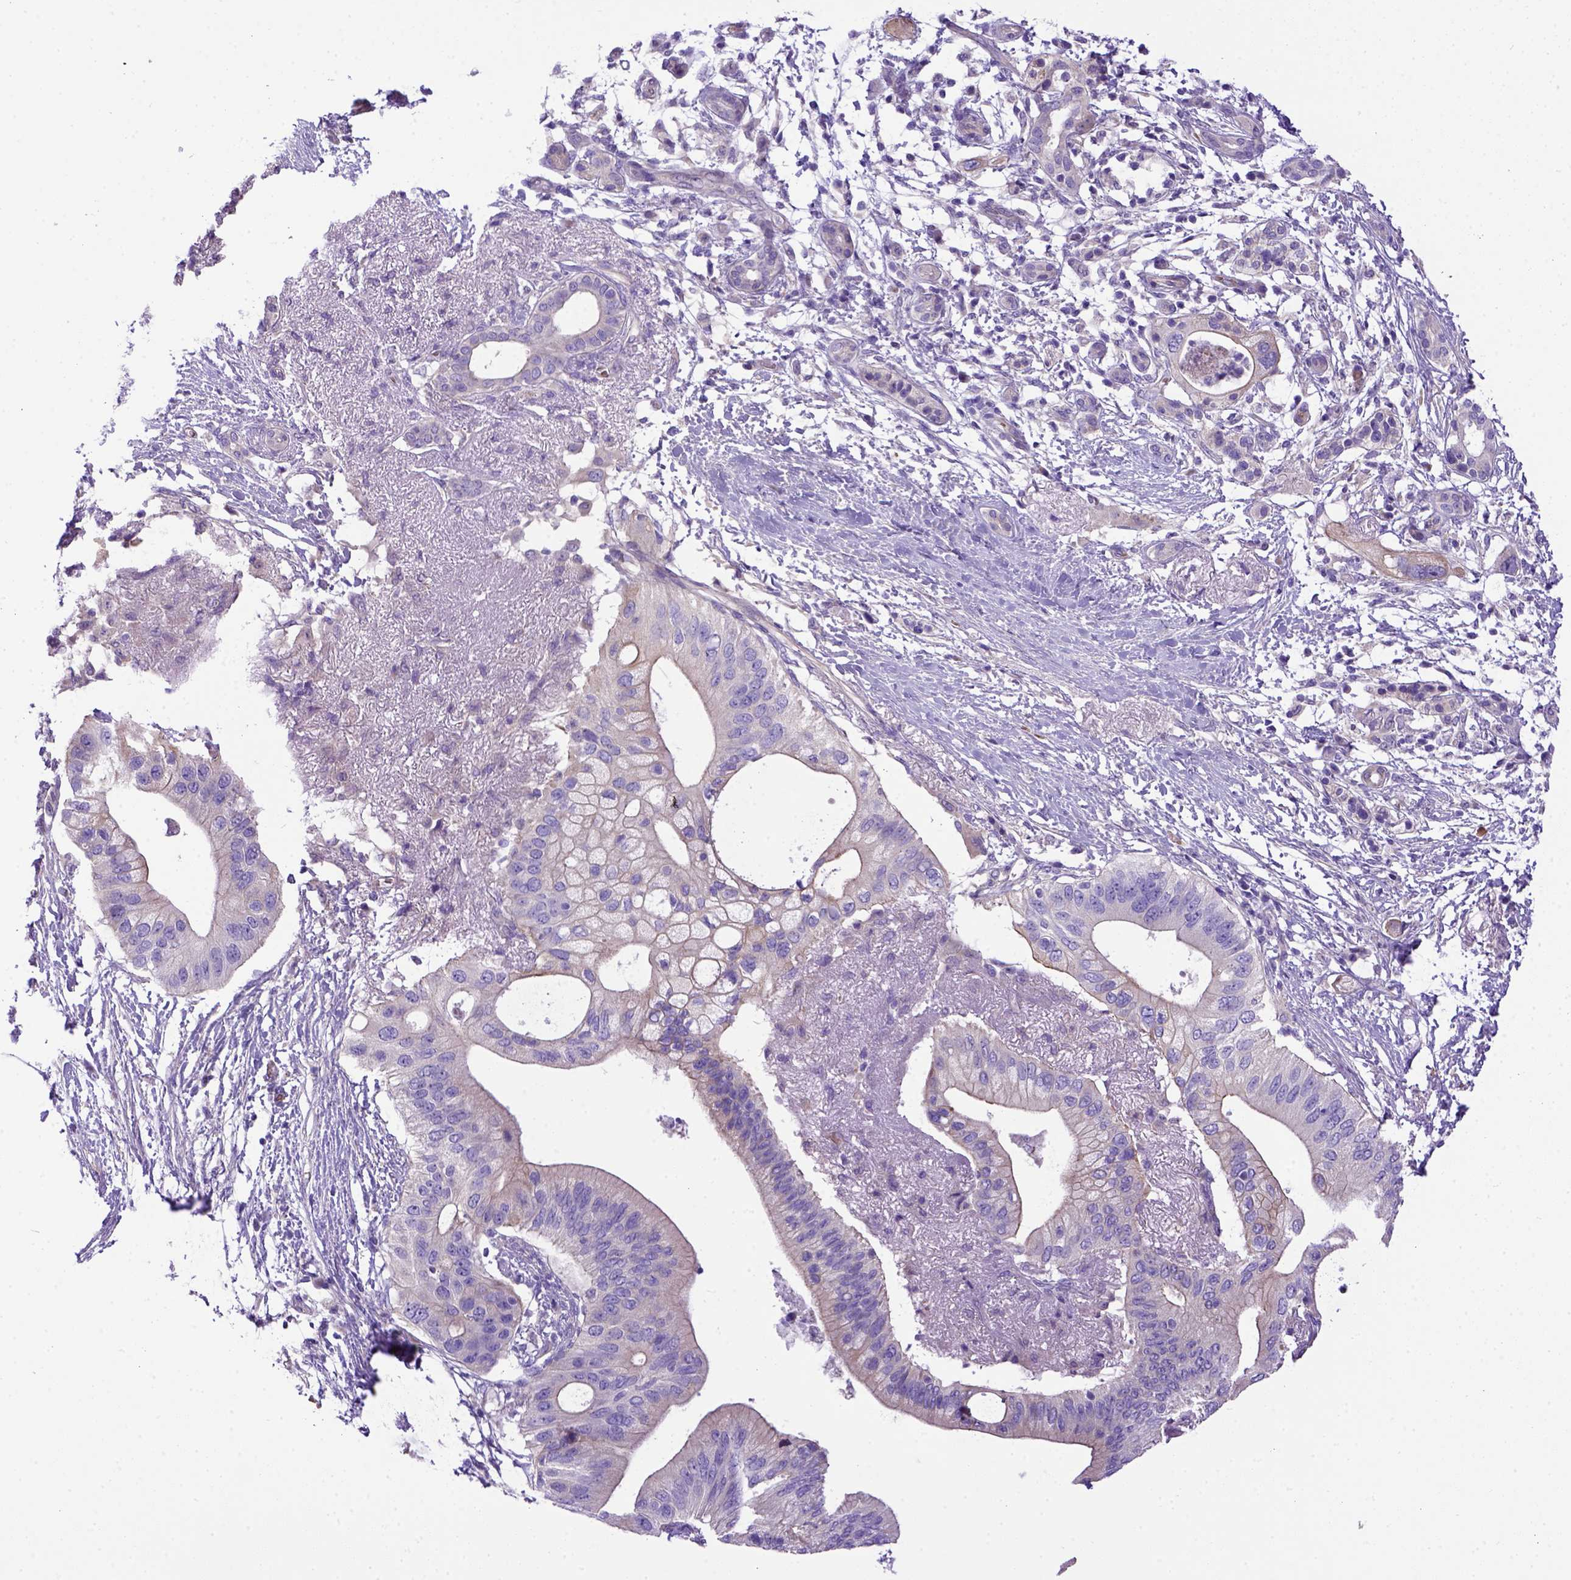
{"staining": {"intensity": "negative", "quantity": "none", "location": "none"}, "tissue": "pancreatic cancer", "cell_type": "Tumor cells", "image_type": "cancer", "snomed": [{"axis": "morphology", "description": "Adenocarcinoma, NOS"}, {"axis": "topography", "description": "Pancreas"}], "caption": "Adenocarcinoma (pancreatic) stained for a protein using IHC displays no staining tumor cells.", "gene": "ADAM12", "patient": {"sex": "female", "age": 72}}